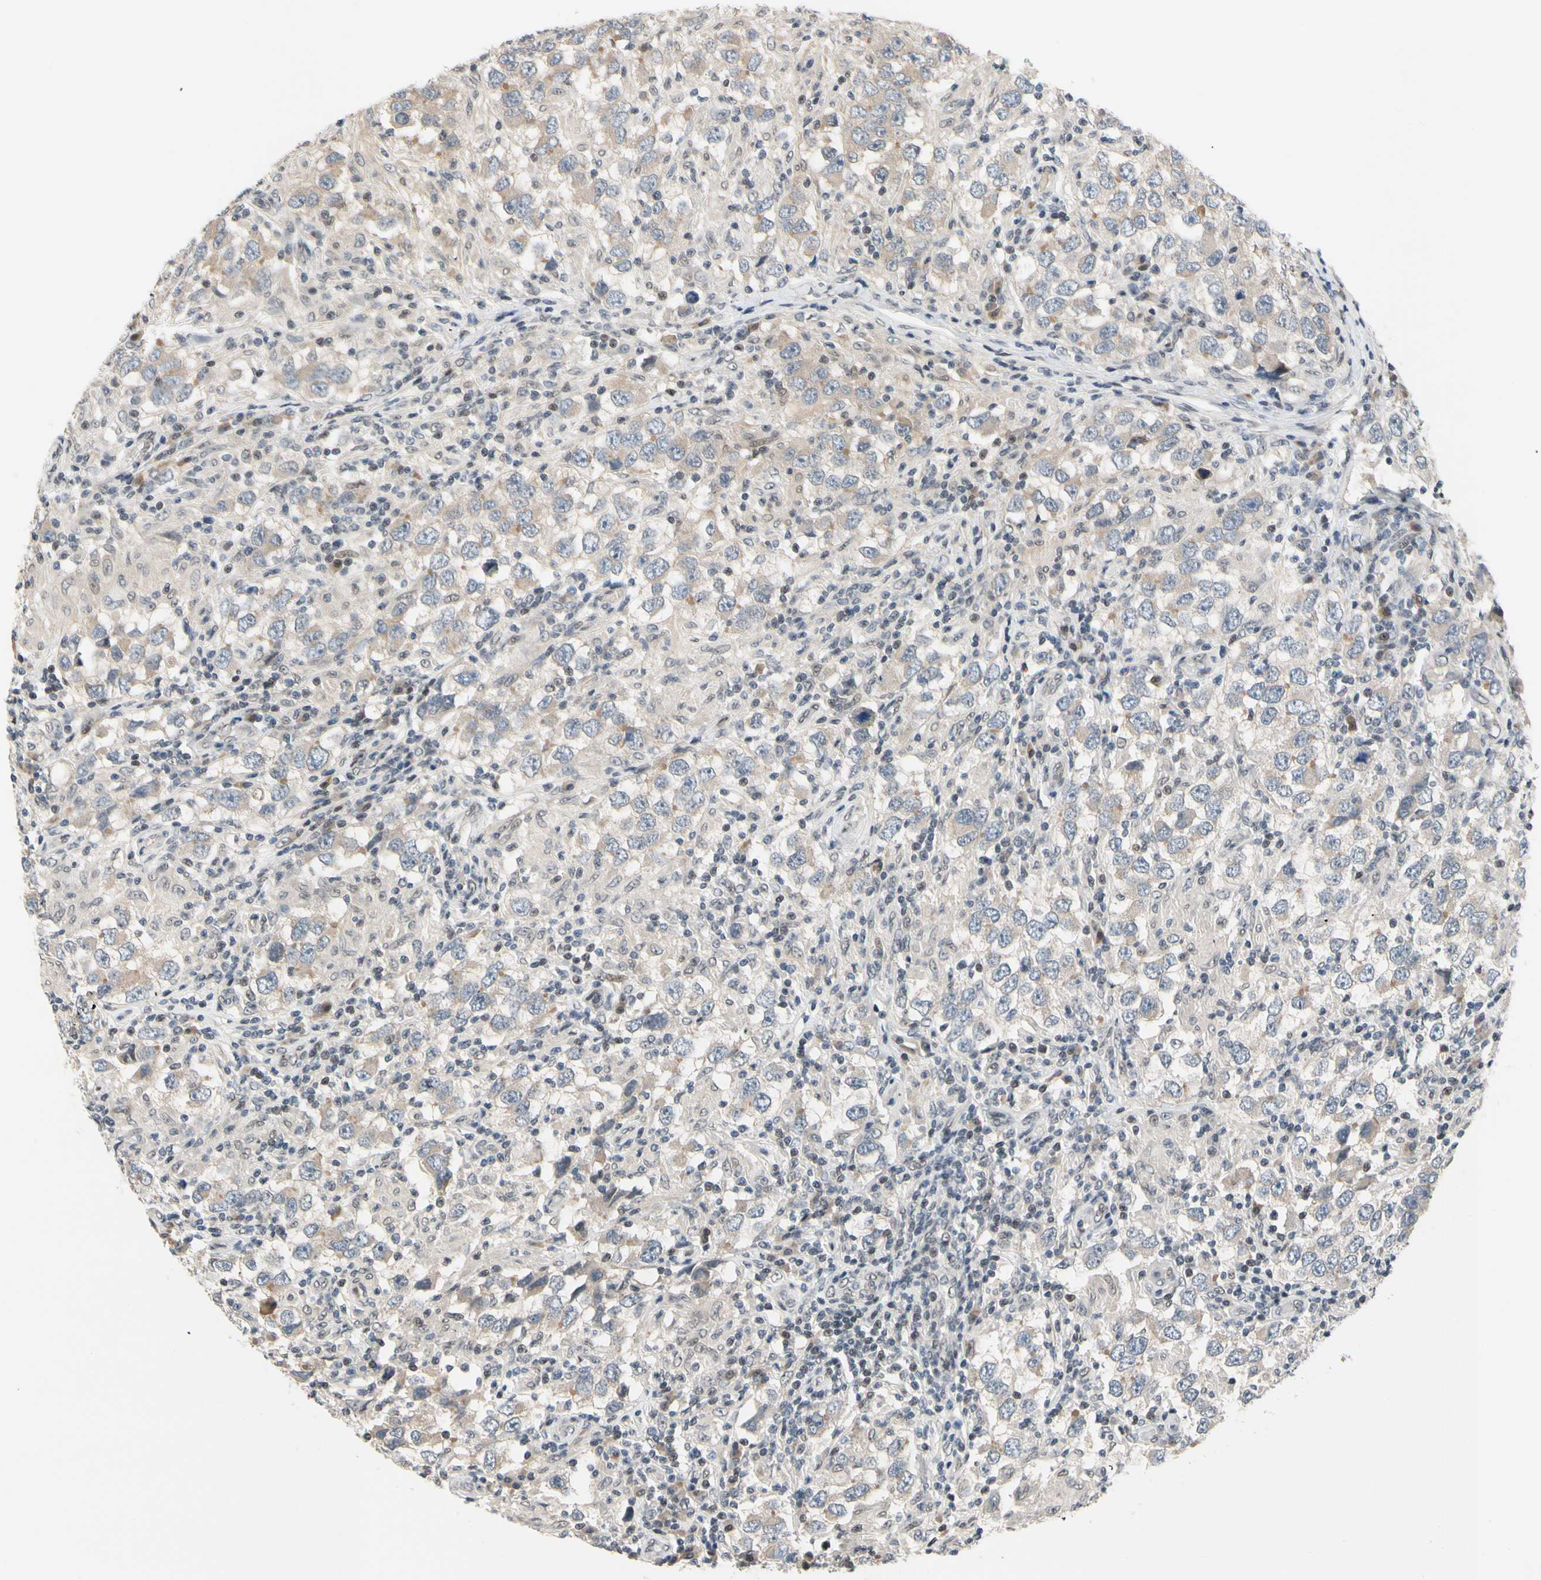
{"staining": {"intensity": "weak", "quantity": "<25%", "location": "cytoplasmic/membranous"}, "tissue": "testis cancer", "cell_type": "Tumor cells", "image_type": "cancer", "snomed": [{"axis": "morphology", "description": "Carcinoma, Embryonal, NOS"}, {"axis": "topography", "description": "Testis"}], "caption": "A micrograph of human testis embryonal carcinoma is negative for staining in tumor cells.", "gene": "TAF4", "patient": {"sex": "male", "age": 21}}